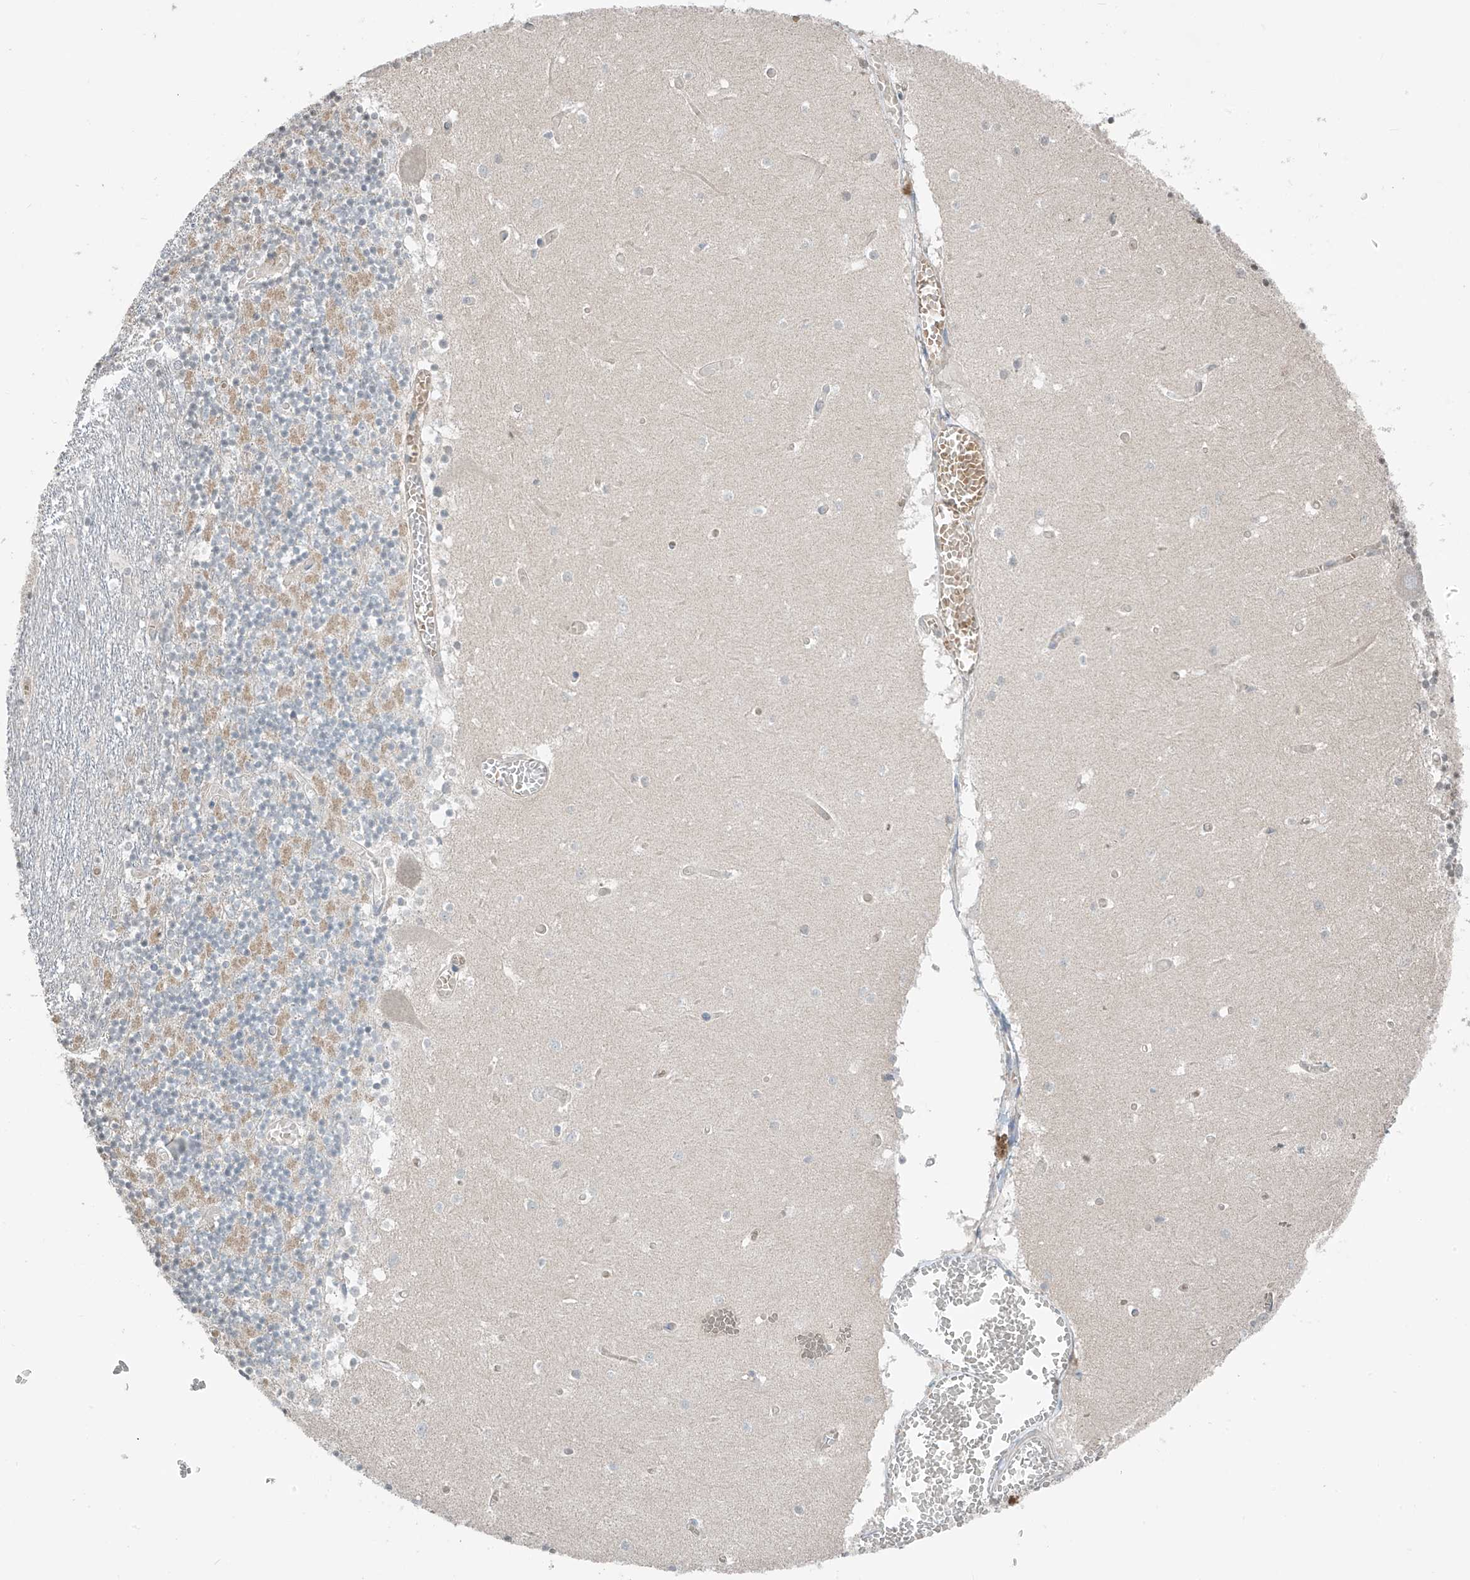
{"staining": {"intensity": "weak", "quantity": ">75%", "location": "cytoplasmic/membranous"}, "tissue": "cerebellum", "cell_type": "Cells in granular layer", "image_type": "normal", "snomed": [{"axis": "morphology", "description": "Normal tissue, NOS"}, {"axis": "topography", "description": "Cerebellum"}], "caption": "Brown immunohistochemical staining in unremarkable cerebellum demonstrates weak cytoplasmic/membranous staining in about >75% of cells in granular layer.", "gene": "HOXA11", "patient": {"sex": "female", "age": 28}}